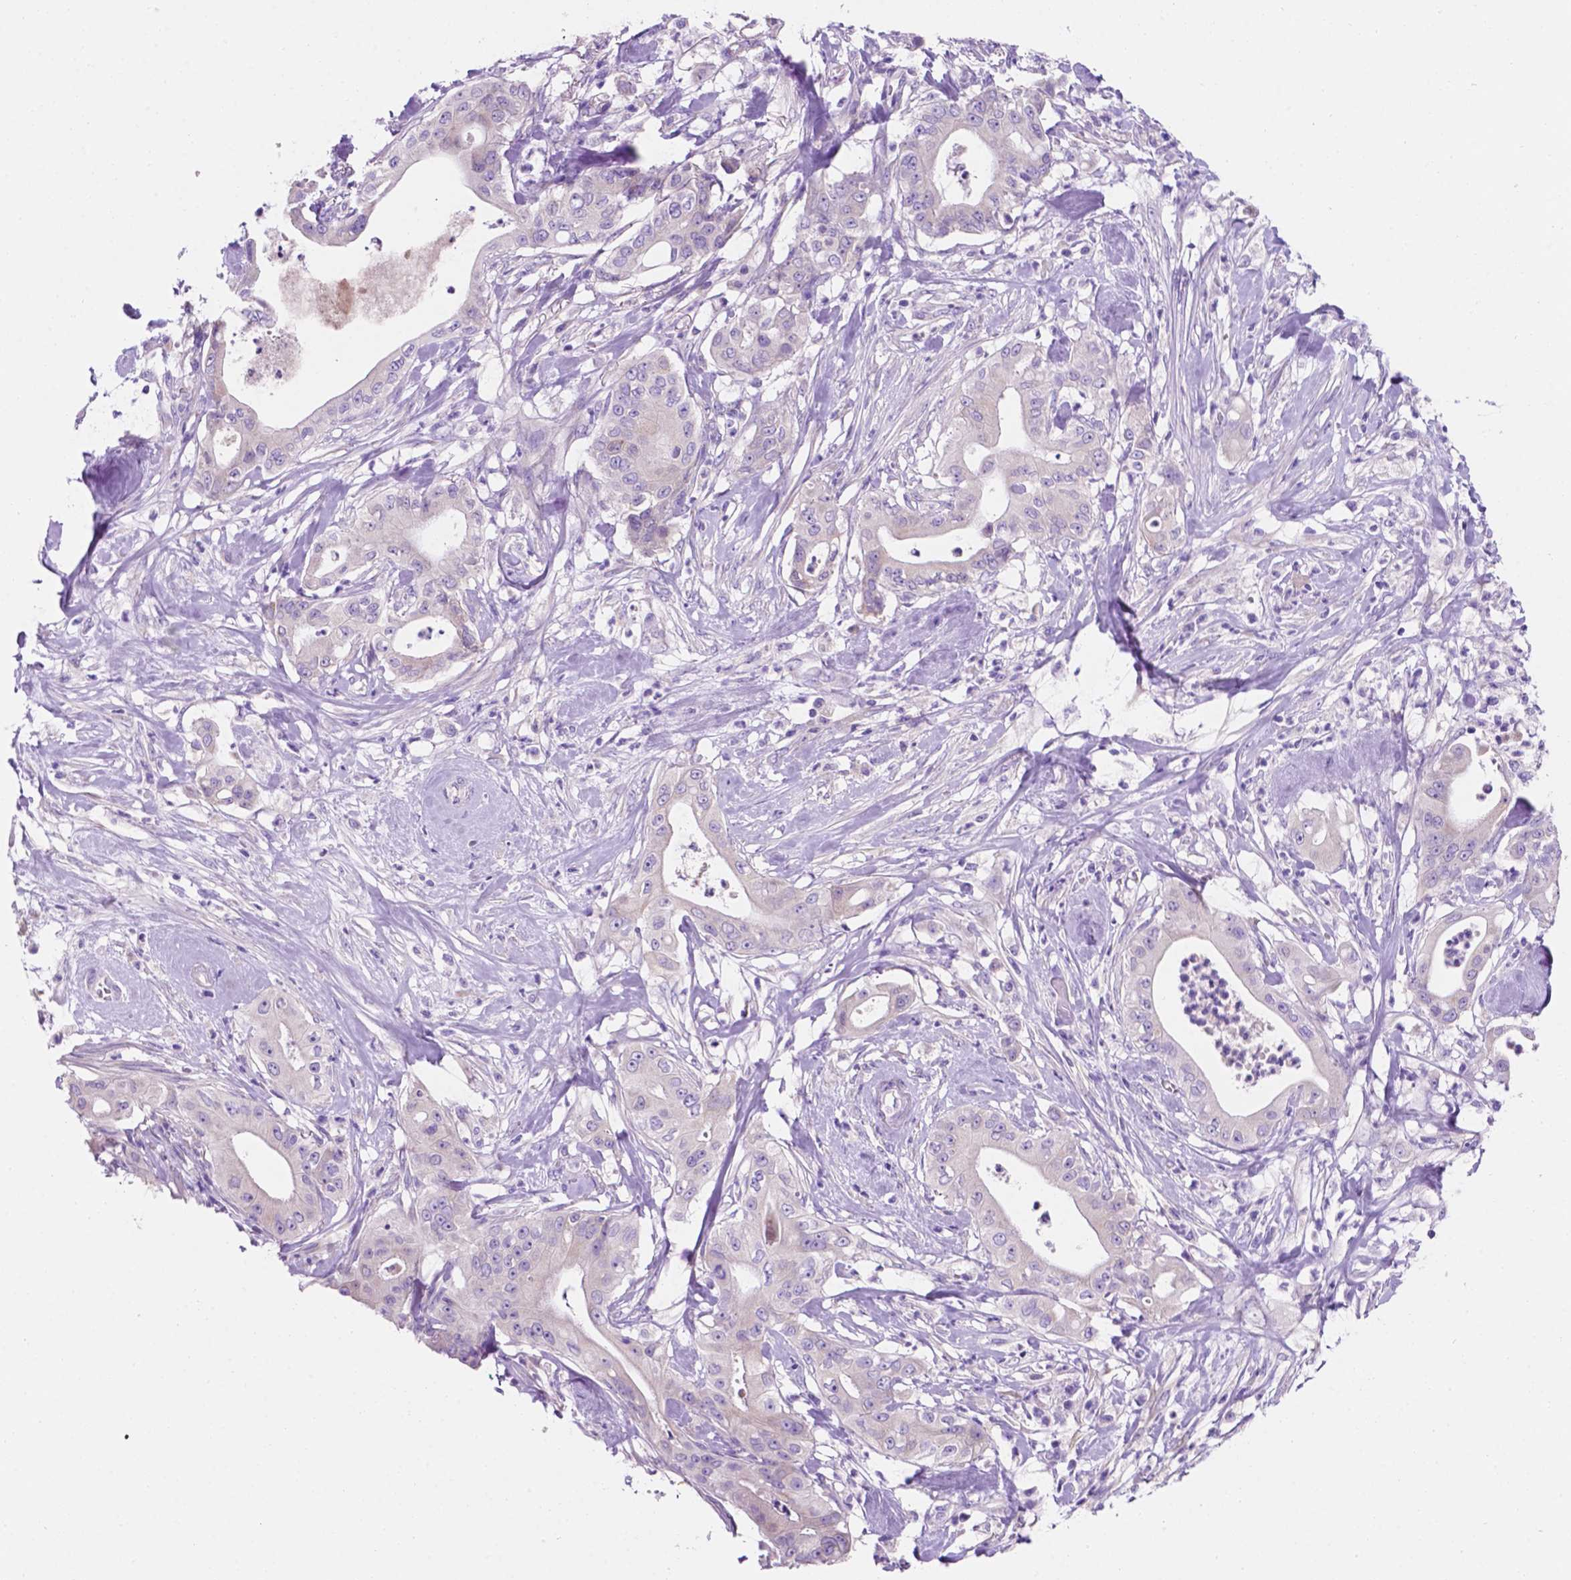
{"staining": {"intensity": "negative", "quantity": "none", "location": "none"}, "tissue": "pancreatic cancer", "cell_type": "Tumor cells", "image_type": "cancer", "snomed": [{"axis": "morphology", "description": "Adenocarcinoma, NOS"}, {"axis": "topography", "description": "Pancreas"}], "caption": "Tumor cells are negative for protein expression in human pancreatic cancer (adenocarcinoma).", "gene": "CEACAM7", "patient": {"sex": "male", "age": 71}}